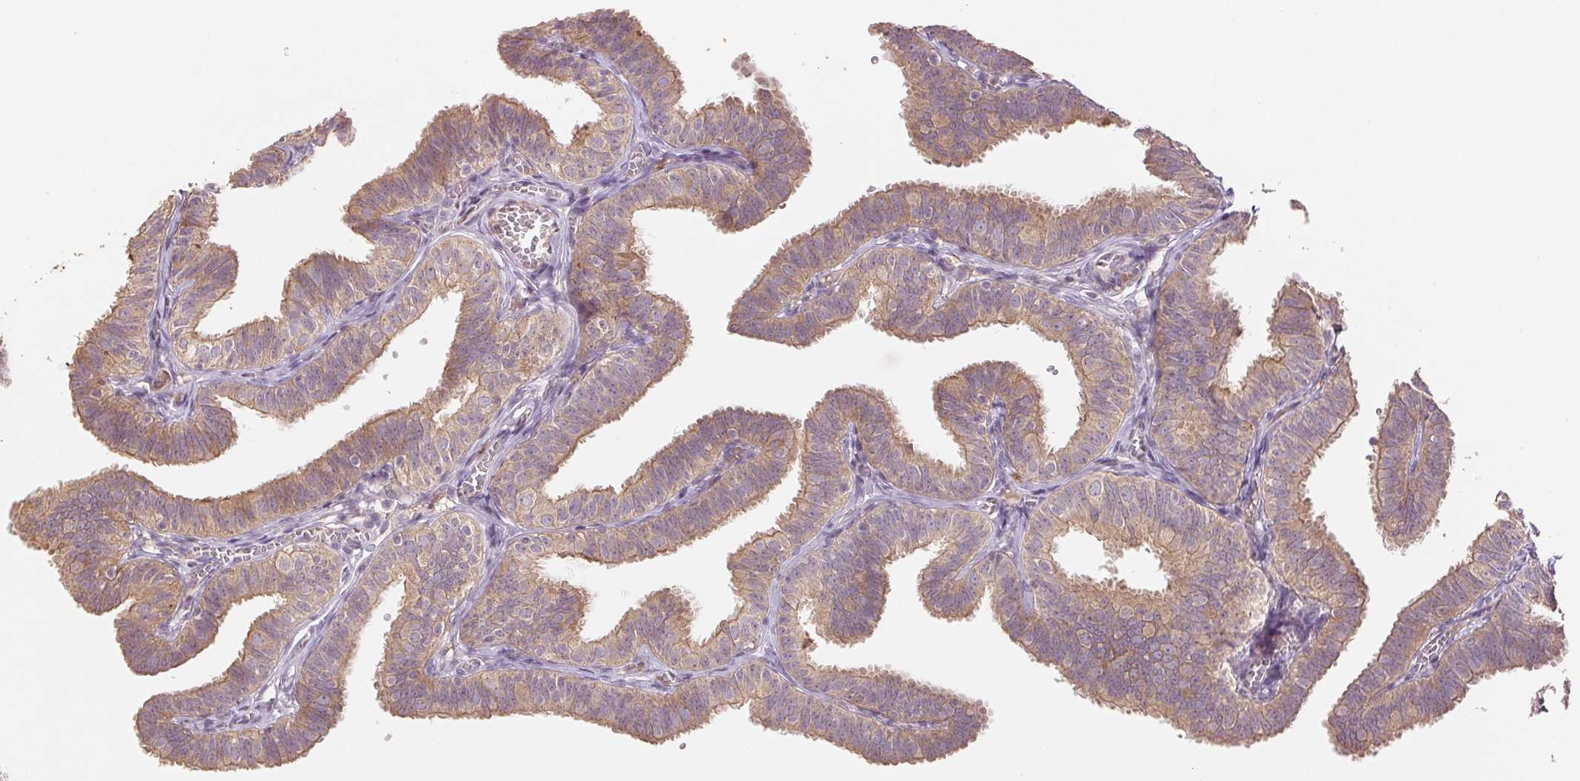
{"staining": {"intensity": "weak", "quantity": ">75%", "location": "cytoplasmic/membranous"}, "tissue": "fallopian tube", "cell_type": "Glandular cells", "image_type": "normal", "snomed": [{"axis": "morphology", "description": "Normal tissue, NOS"}, {"axis": "topography", "description": "Fallopian tube"}], "caption": "Brown immunohistochemical staining in unremarkable fallopian tube shows weak cytoplasmic/membranous expression in about >75% of glandular cells.", "gene": "YIF1B", "patient": {"sex": "female", "age": 25}}